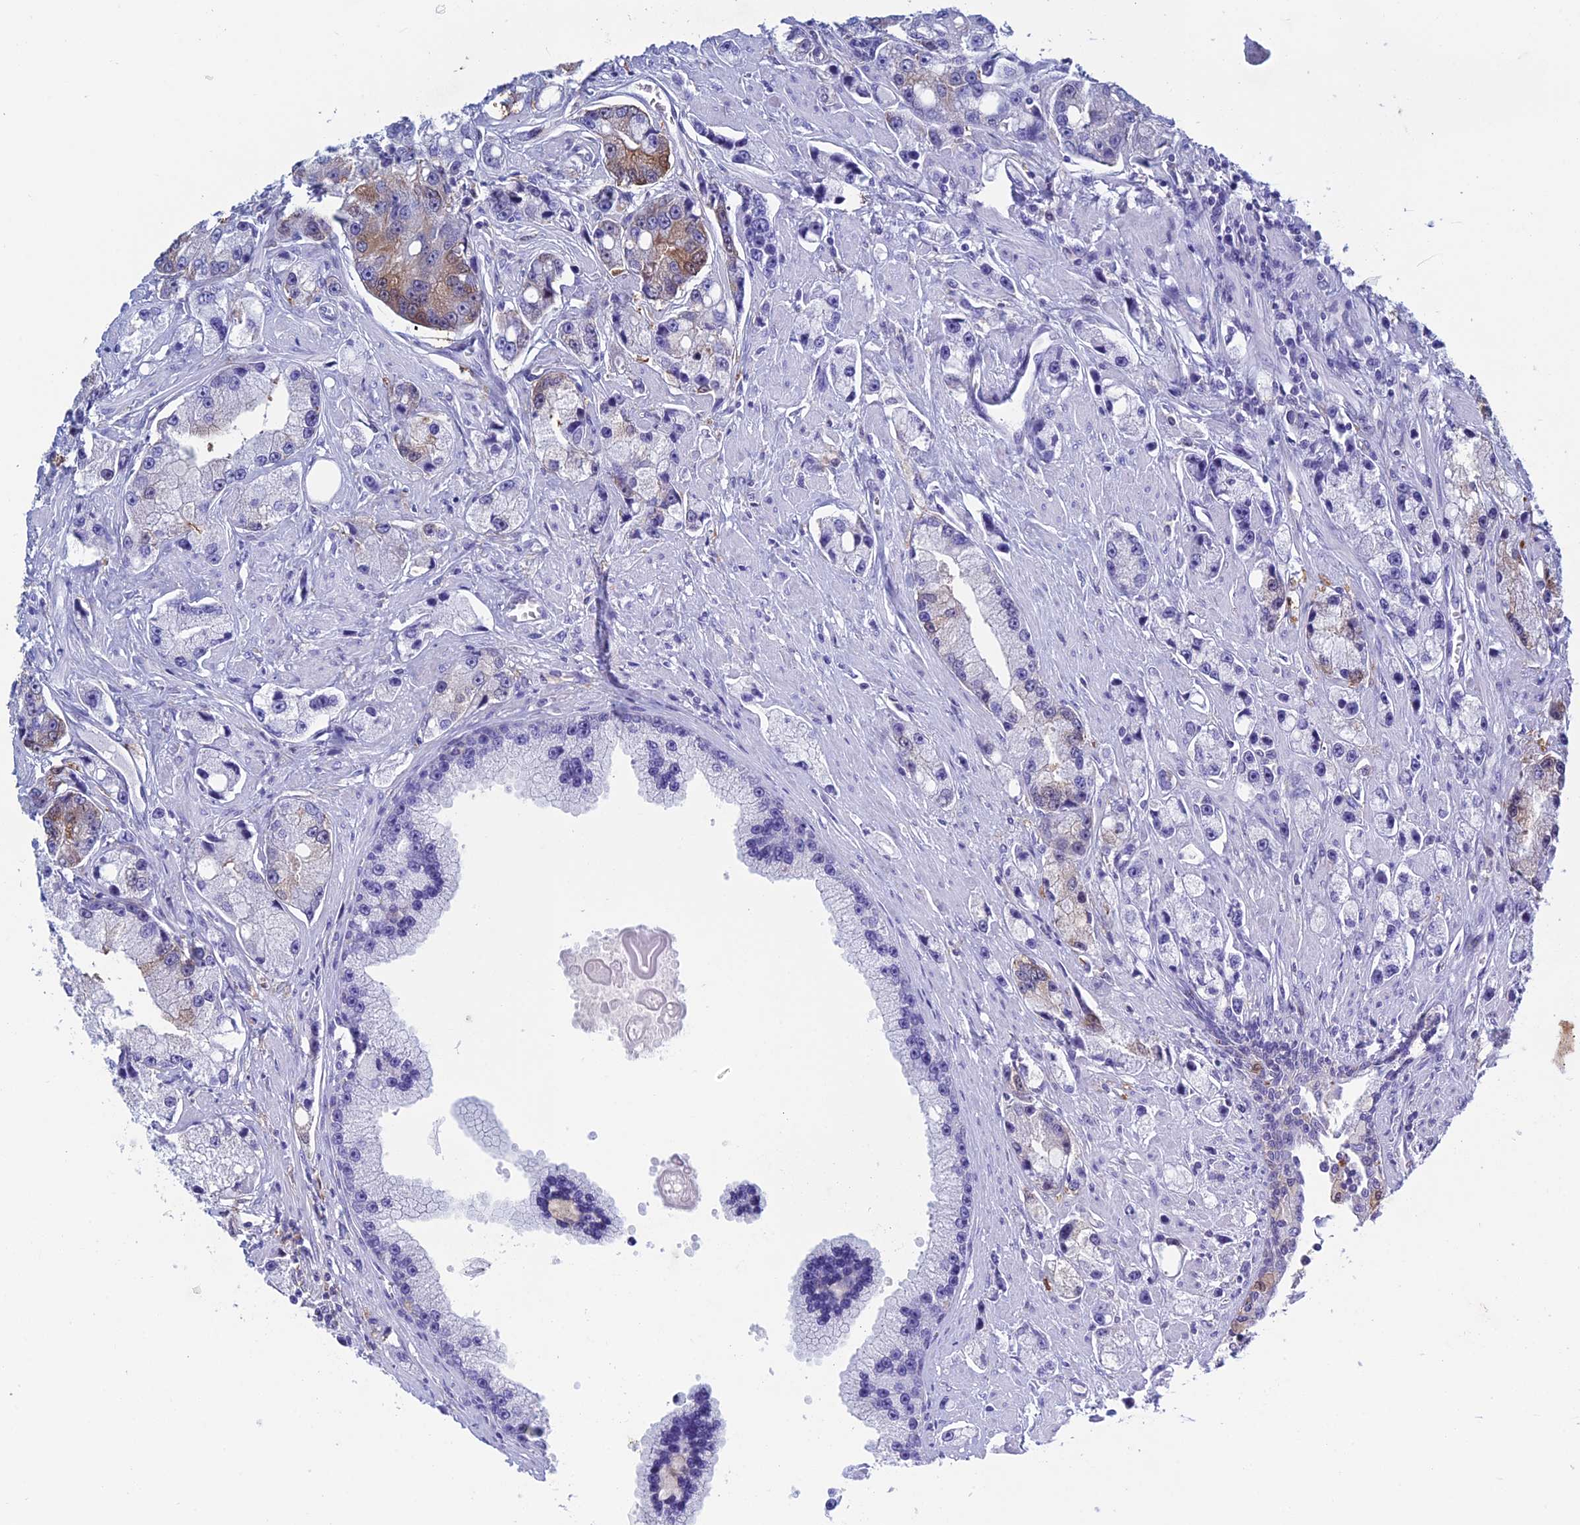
{"staining": {"intensity": "moderate", "quantity": "<25%", "location": "cytoplasmic/membranous"}, "tissue": "prostate cancer", "cell_type": "Tumor cells", "image_type": "cancer", "snomed": [{"axis": "morphology", "description": "Adenocarcinoma, High grade"}, {"axis": "topography", "description": "Prostate"}], "caption": "Prostate cancer (adenocarcinoma (high-grade)) tissue reveals moderate cytoplasmic/membranous positivity in approximately <25% of tumor cells", "gene": "KCNK17", "patient": {"sex": "male", "age": 74}}